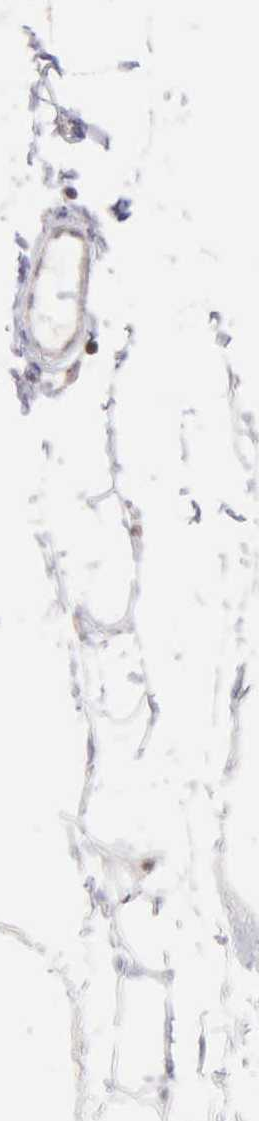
{"staining": {"intensity": "negative", "quantity": "none", "location": "none"}, "tissue": "adipose tissue", "cell_type": "Adipocytes", "image_type": "normal", "snomed": [{"axis": "morphology", "description": "Normal tissue, NOS"}, {"axis": "topography", "description": "Breast"}], "caption": "Immunohistochemical staining of normal adipose tissue shows no significant staining in adipocytes.", "gene": "BID", "patient": {"sex": "female", "age": 45}}